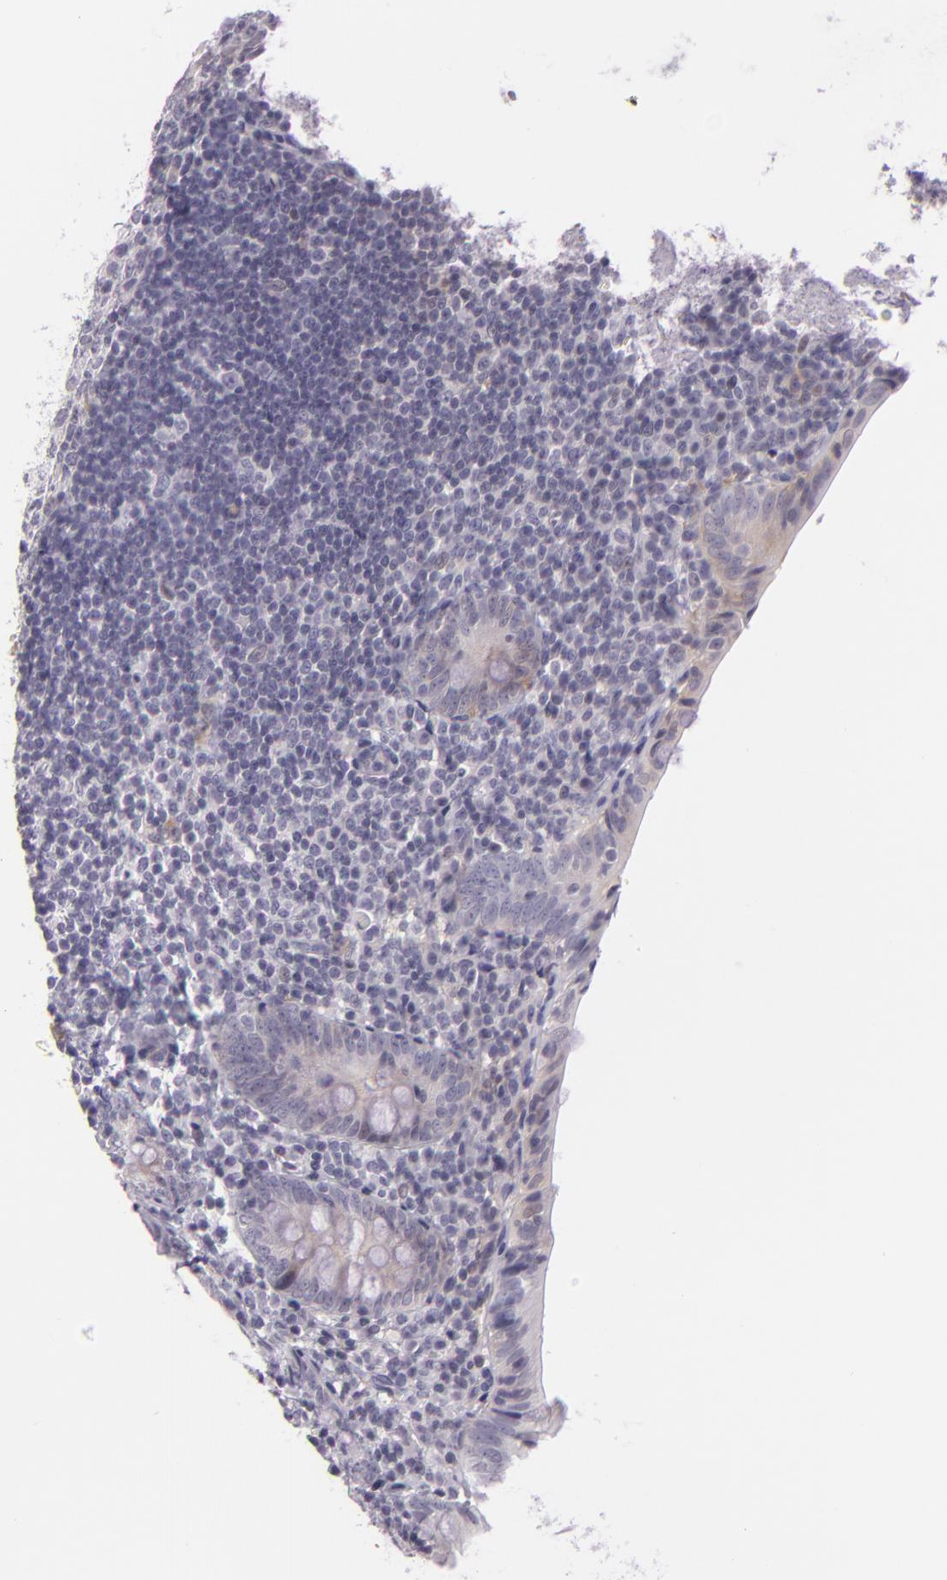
{"staining": {"intensity": "weak", "quantity": ">75%", "location": "cytoplasmic/membranous"}, "tissue": "appendix", "cell_type": "Glandular cells", "image_type": "normal", "snomed": [{"axis": "morphology", "description": "Normal tissue, NOS"}, {"axis": "topography", "description": "Appendix"}], "caption": "A low amount of weak cytoplasmic/membranous expression is identified in approximately >75% of glandular cells in normal appendix.", "gene": "HSP90AA1", "patient": {"sex": "female", "age": 10}}